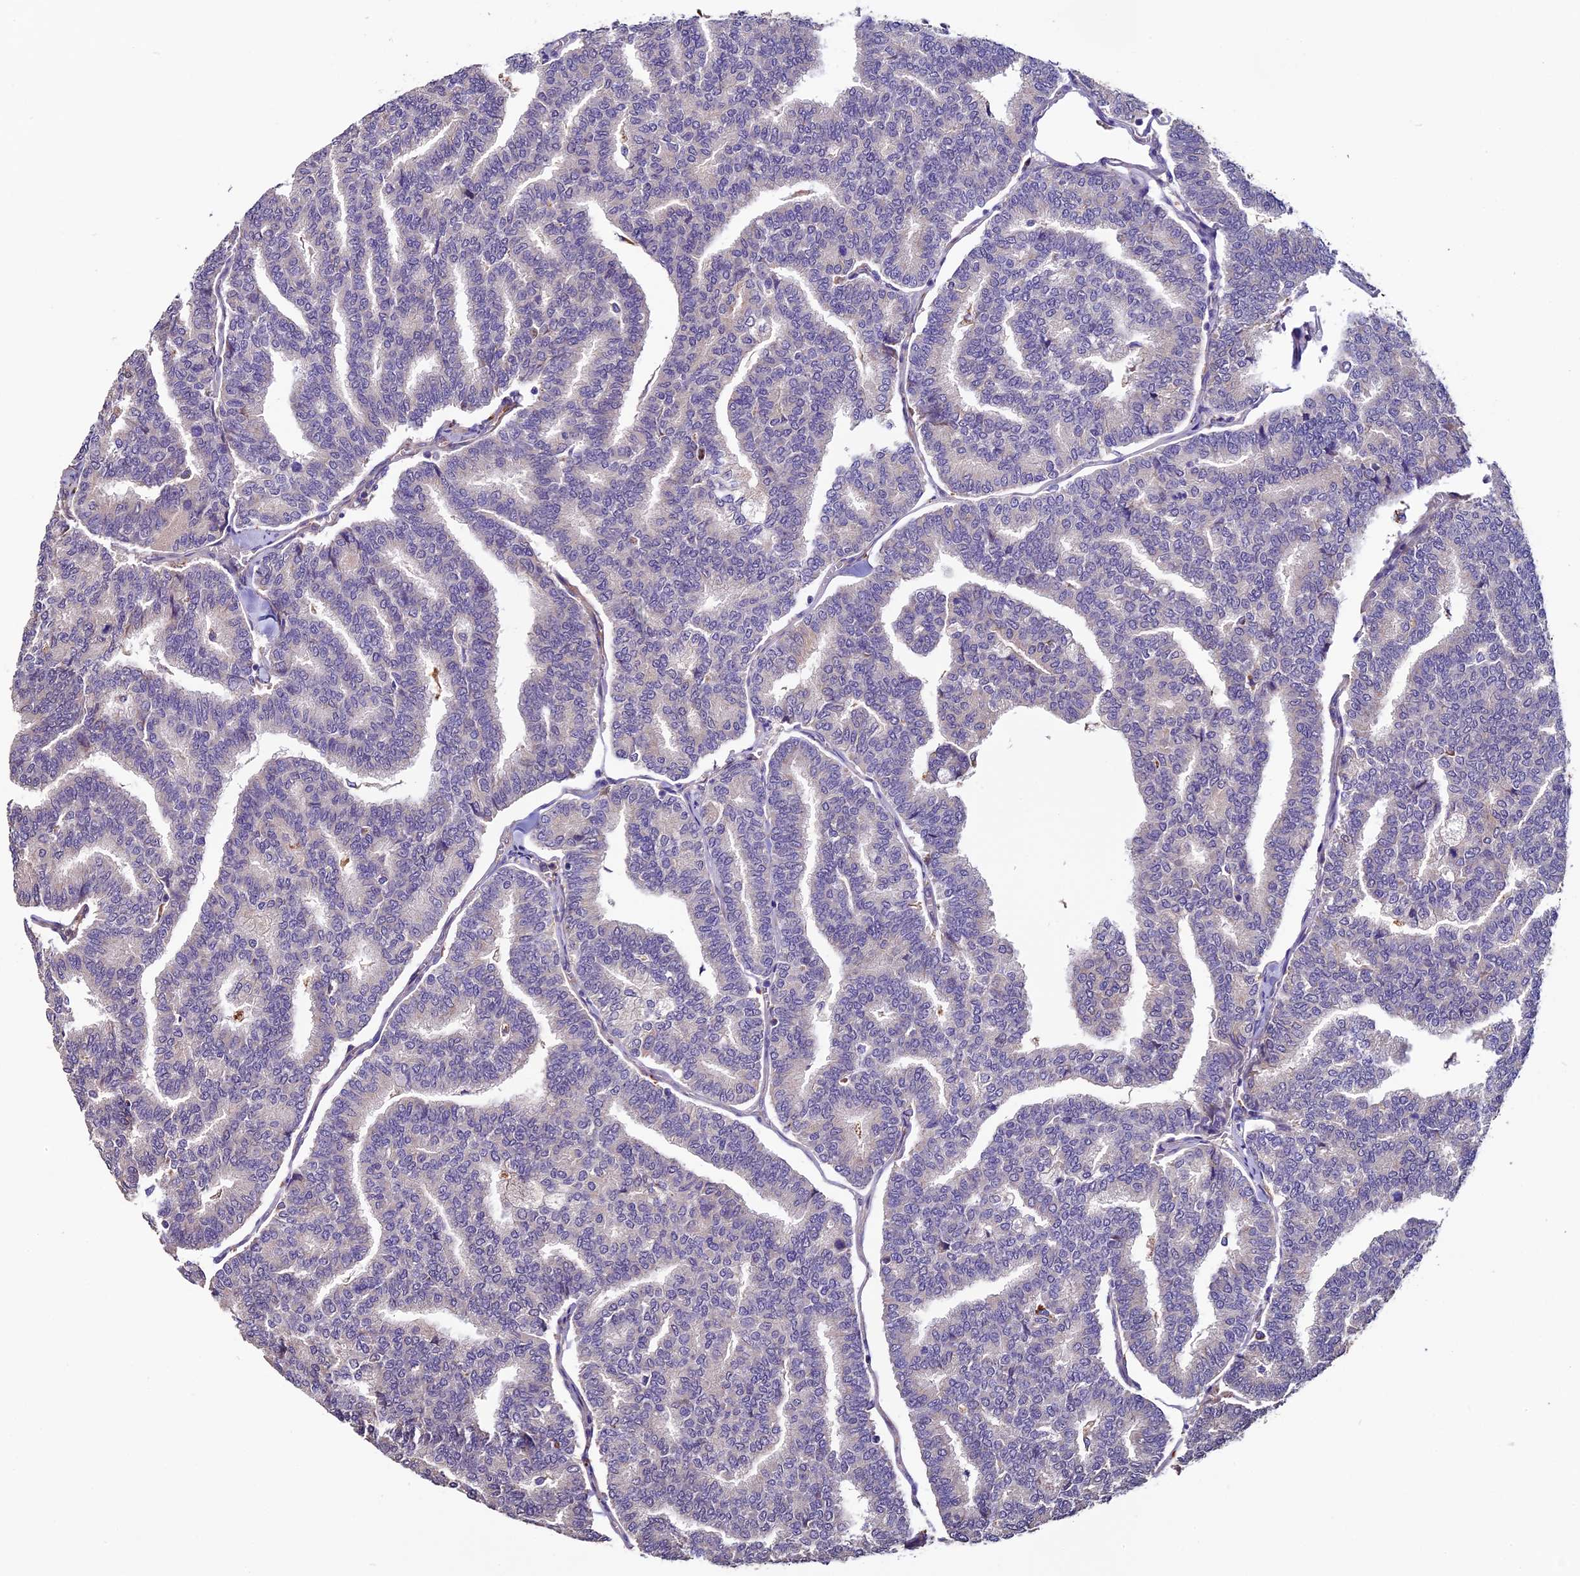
{"staining": {"intensity": "negative", "quantity": "none", "location": "none"}, "tissue": "thyroid cancer", "cell_type": "Tumor cells", "image_type": "cancer", "snomed": [{"axis": "morphology", "description": "Papillary adenocarcinoma, NOS"}, {"axis": "topography", "description": "Thyroid gland"}], "caption": "Tumor cells are negative for brown protein staining in thyroid papillary adenocarcinoma.", "gene": "CLN5", "patient": {"sex": "female", "age": 35}}